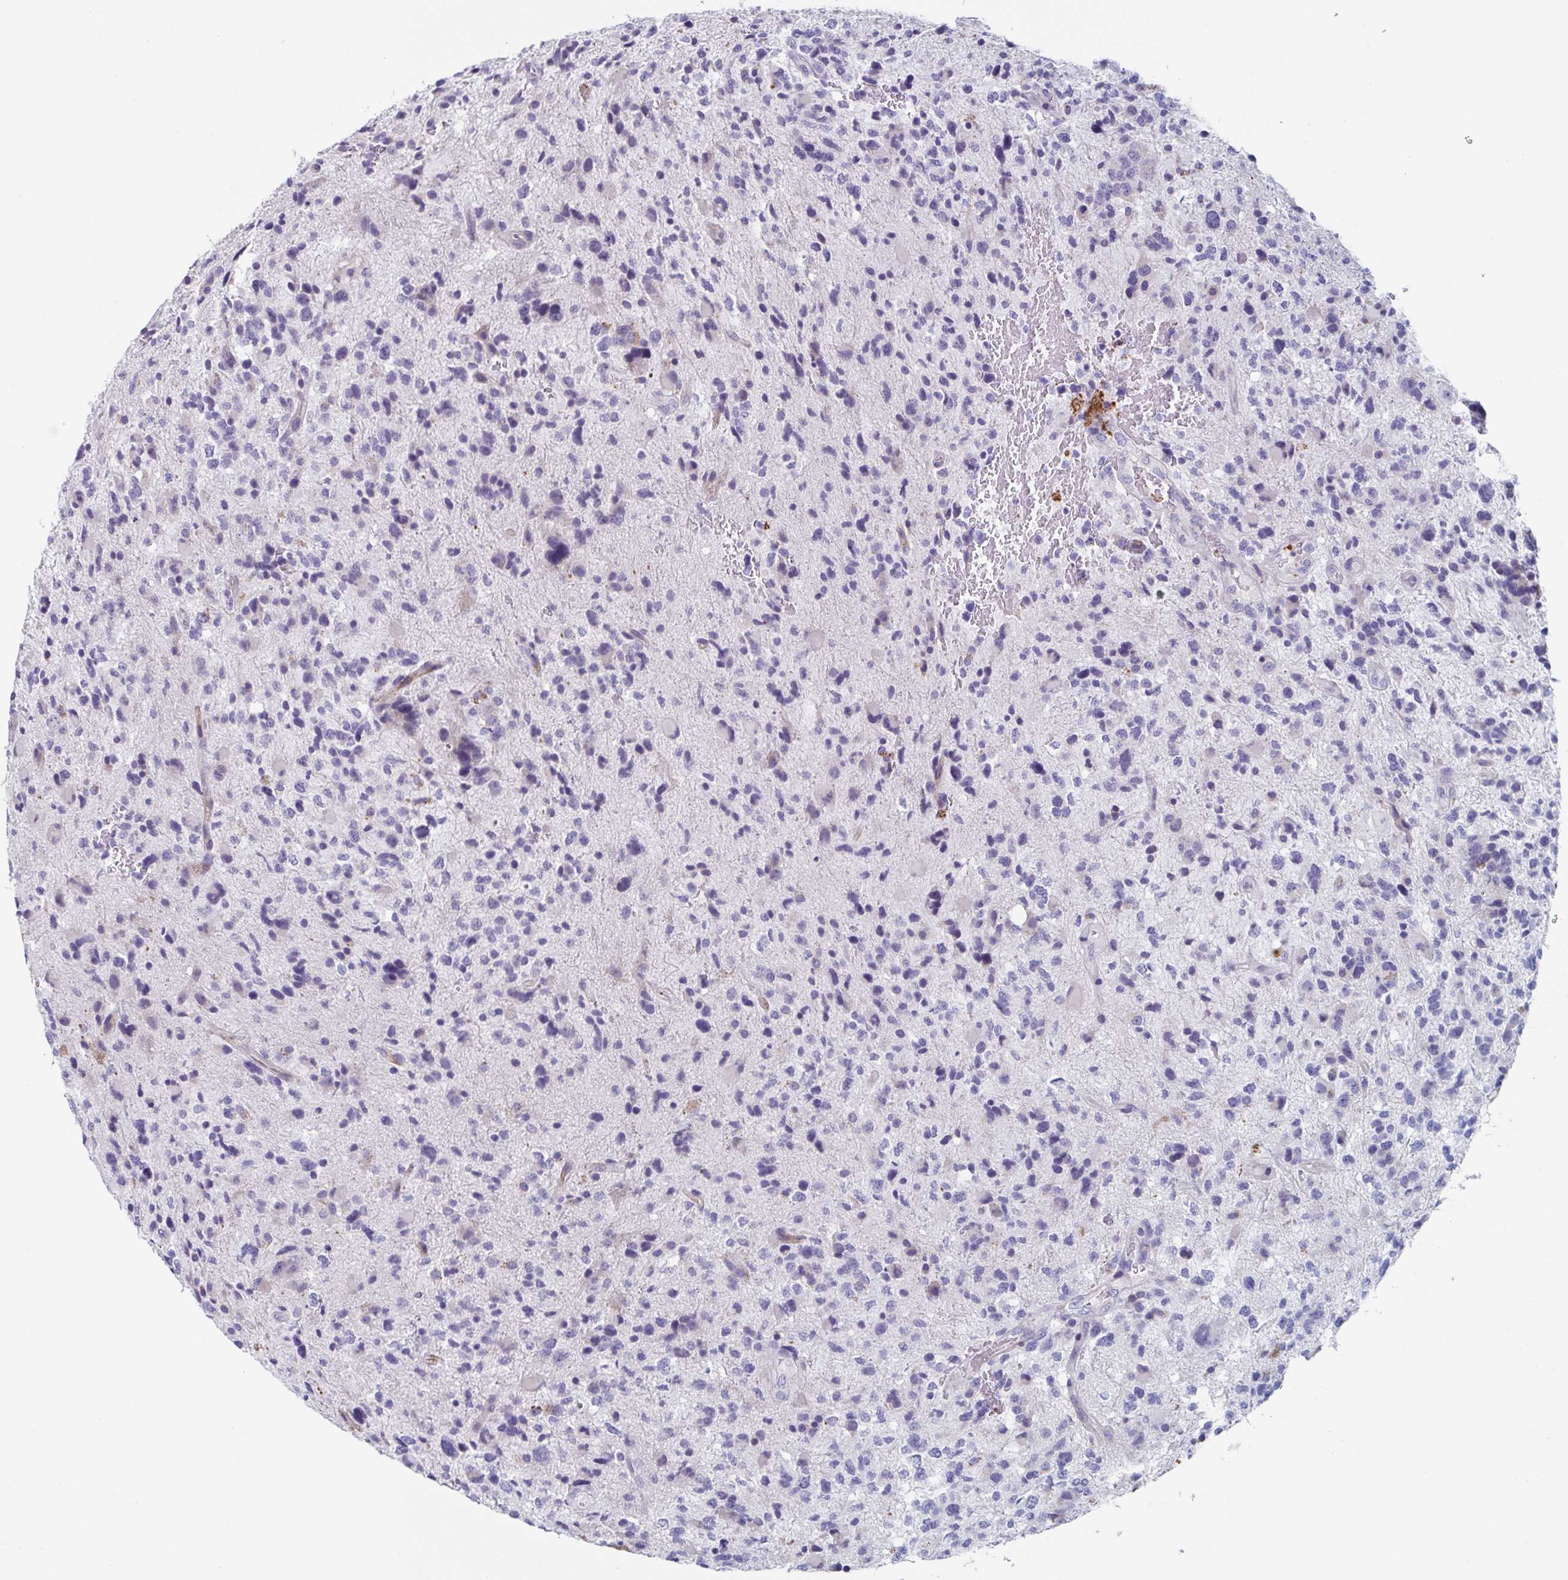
{"staining": {"intensity": "negative", "quantity": "none", "location": "none"}, "tissue": "glioma", "cell_type": "Tumor cells", "image_type": "cancer", "snomed": [{"axis": "morphology", "description": "Glioma, malignant, High grade"}, {"axis": "topography", "description": "Brain"}], "caption": "The photomicrograph reveals no significant expression in tumor cells of malignant glioma (high-grade).", "gene": "LYRM2", "patient": {"sex": "female", "age": 71}}